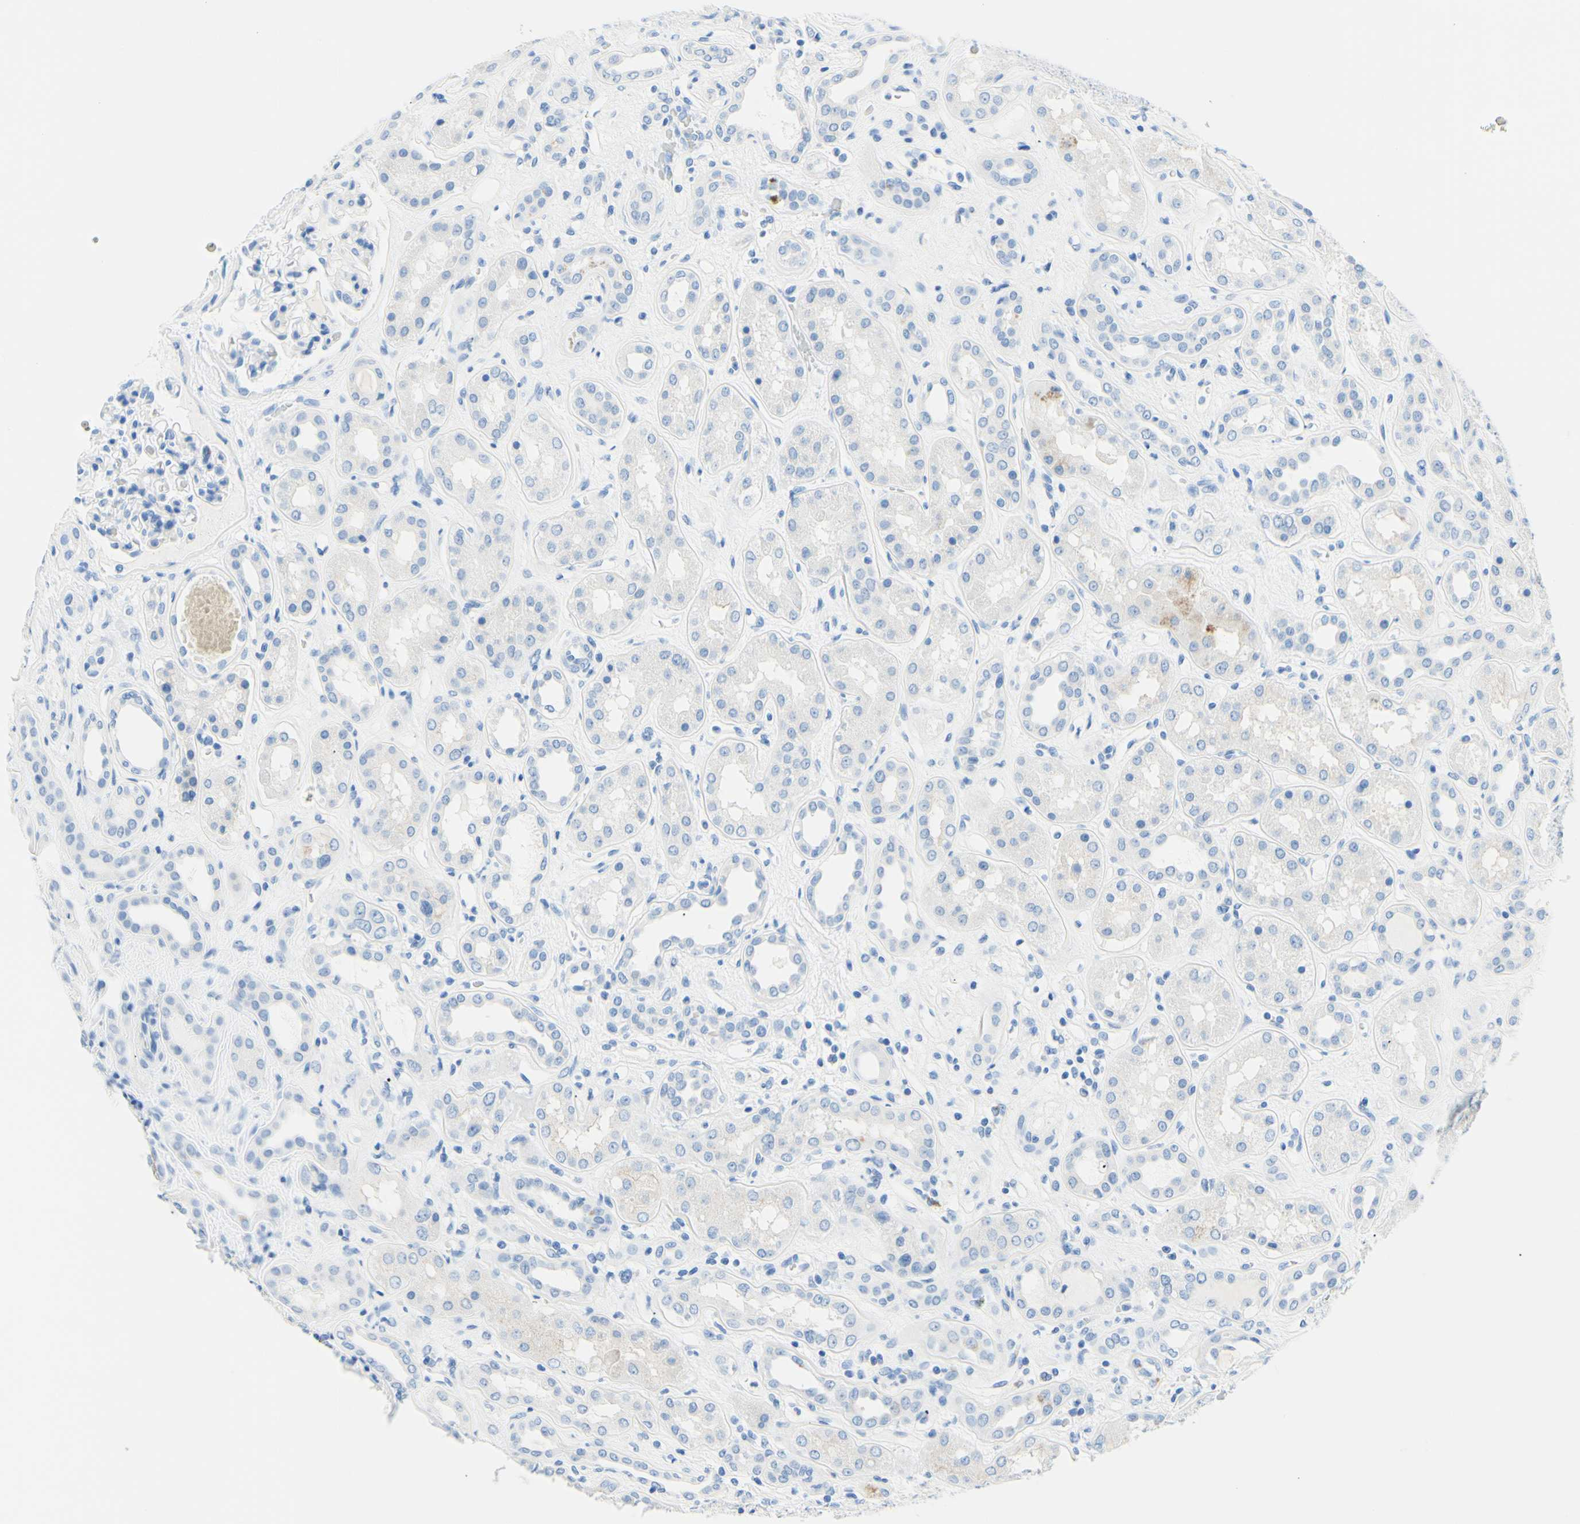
{"staining": {"intensity": "negative", "quantity": "none", "location": "none"}, "tissue": "kidney", "cell_type": "Cells in glomeruli", "image_type": "normal", "snomed": [{"axis": "morphology", "description": "Normal tissue, NOS"}, {"axis": "topography", "description": "Kidney"}], "caption": "Human kidney stained for a protein using immunohistochemistry (IHC) reveals no expression in cells in glomeruli.", "gene": "MYH2", "patient": {"sex": "male", "age": 59}}